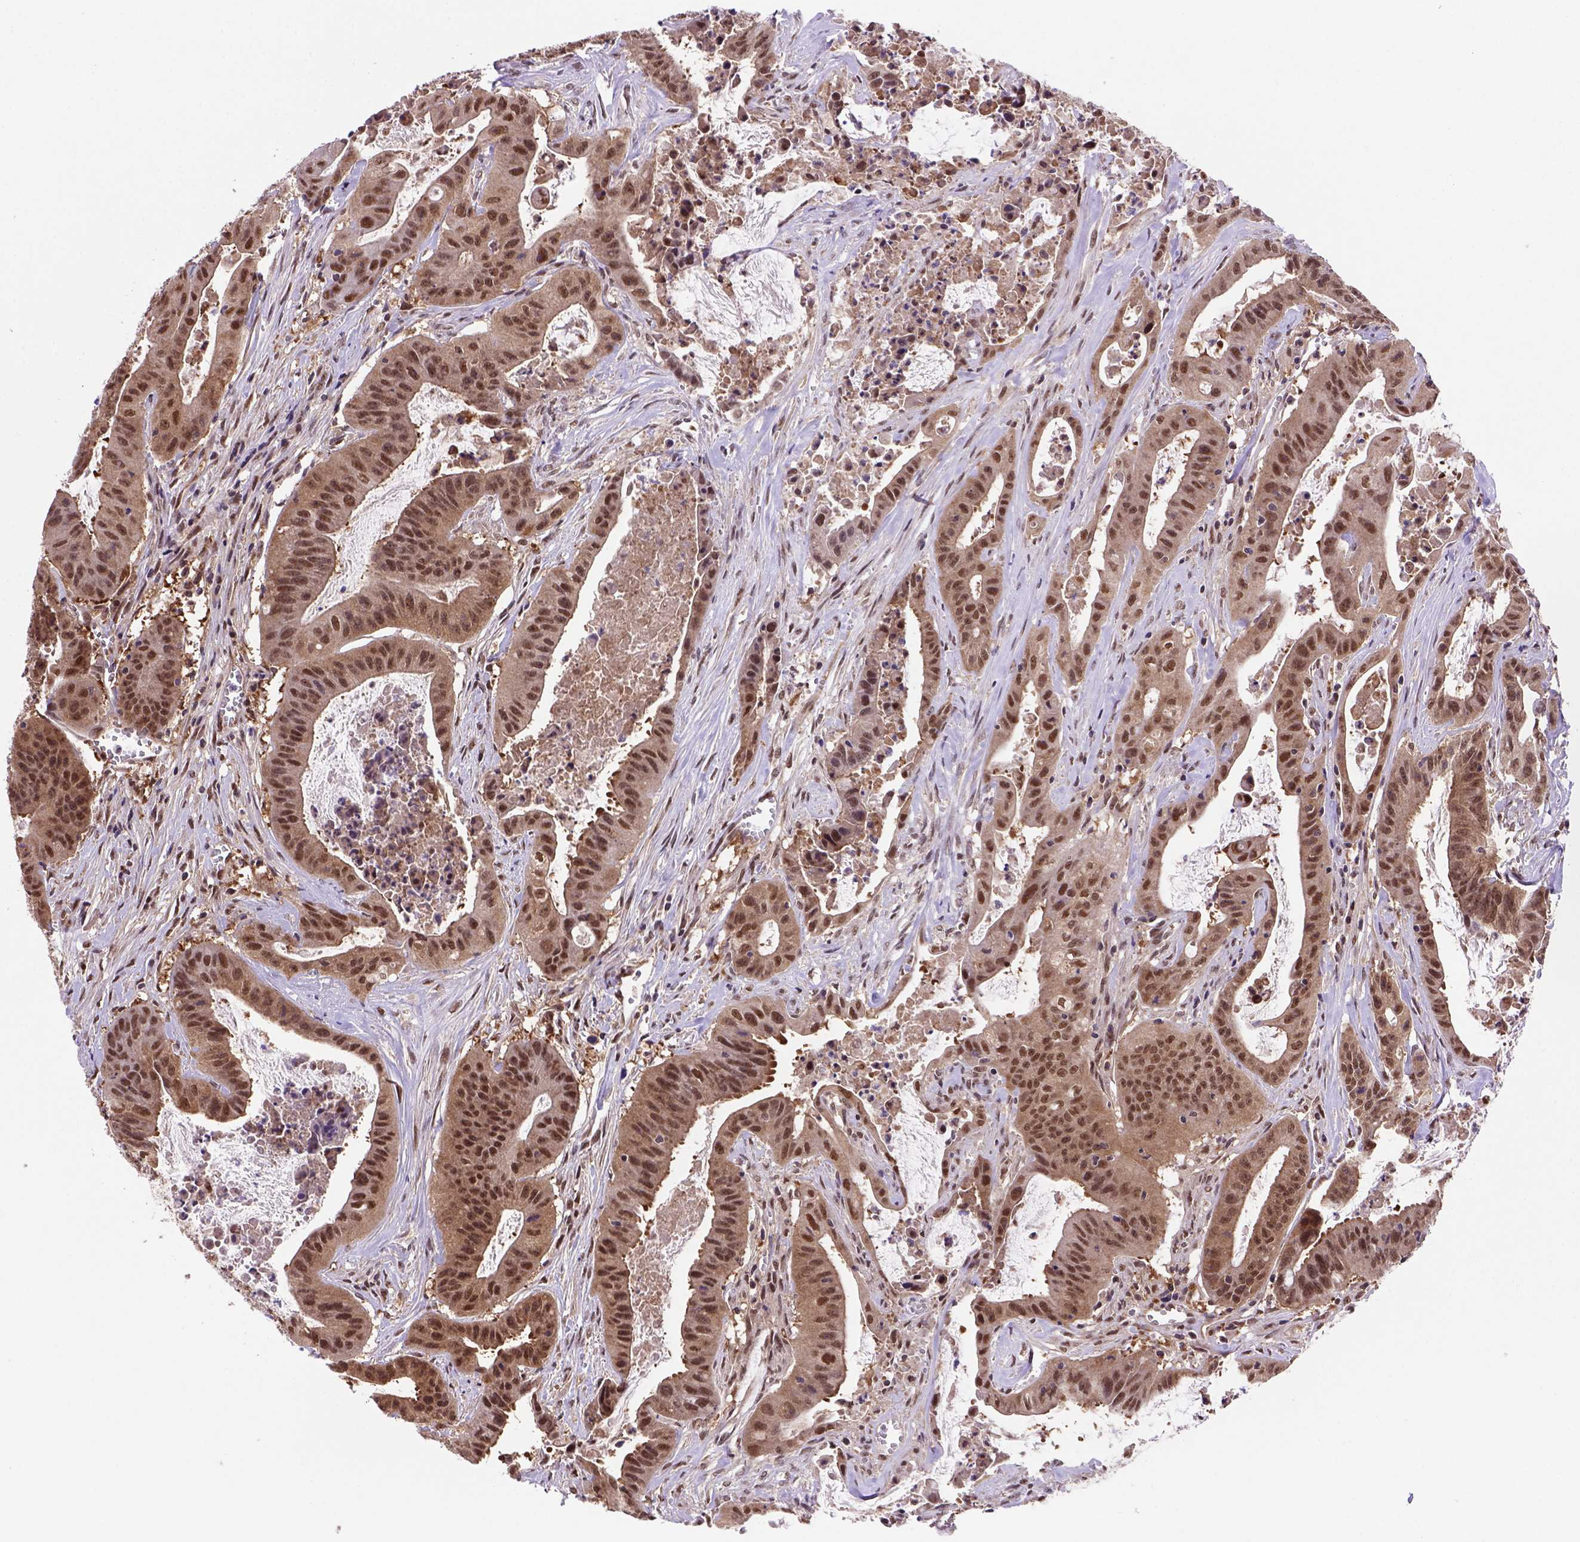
{"staining": {"intensity": "strong", "quantity": ">75%", "location": "cytoplasmic/membranous,nuclear"}, "tissue": "colorectal cancer", "cell_type": "Tumor cells", "image_type": "cancer", "snomed": [{"axis": "morphology", "description": "Adenocarcinoma, NOS"}, {"axis": "topography", "description": "Colon"}], "caption": "Protein expression analysis of human colorectal cancer (adenocarcinoma) reveals strong cytoplasmic/membranous and nuclear expression in about >75% of tumor cells.", "gene": "PSMC2", "patient": {"sex": "male", "age": 33}}